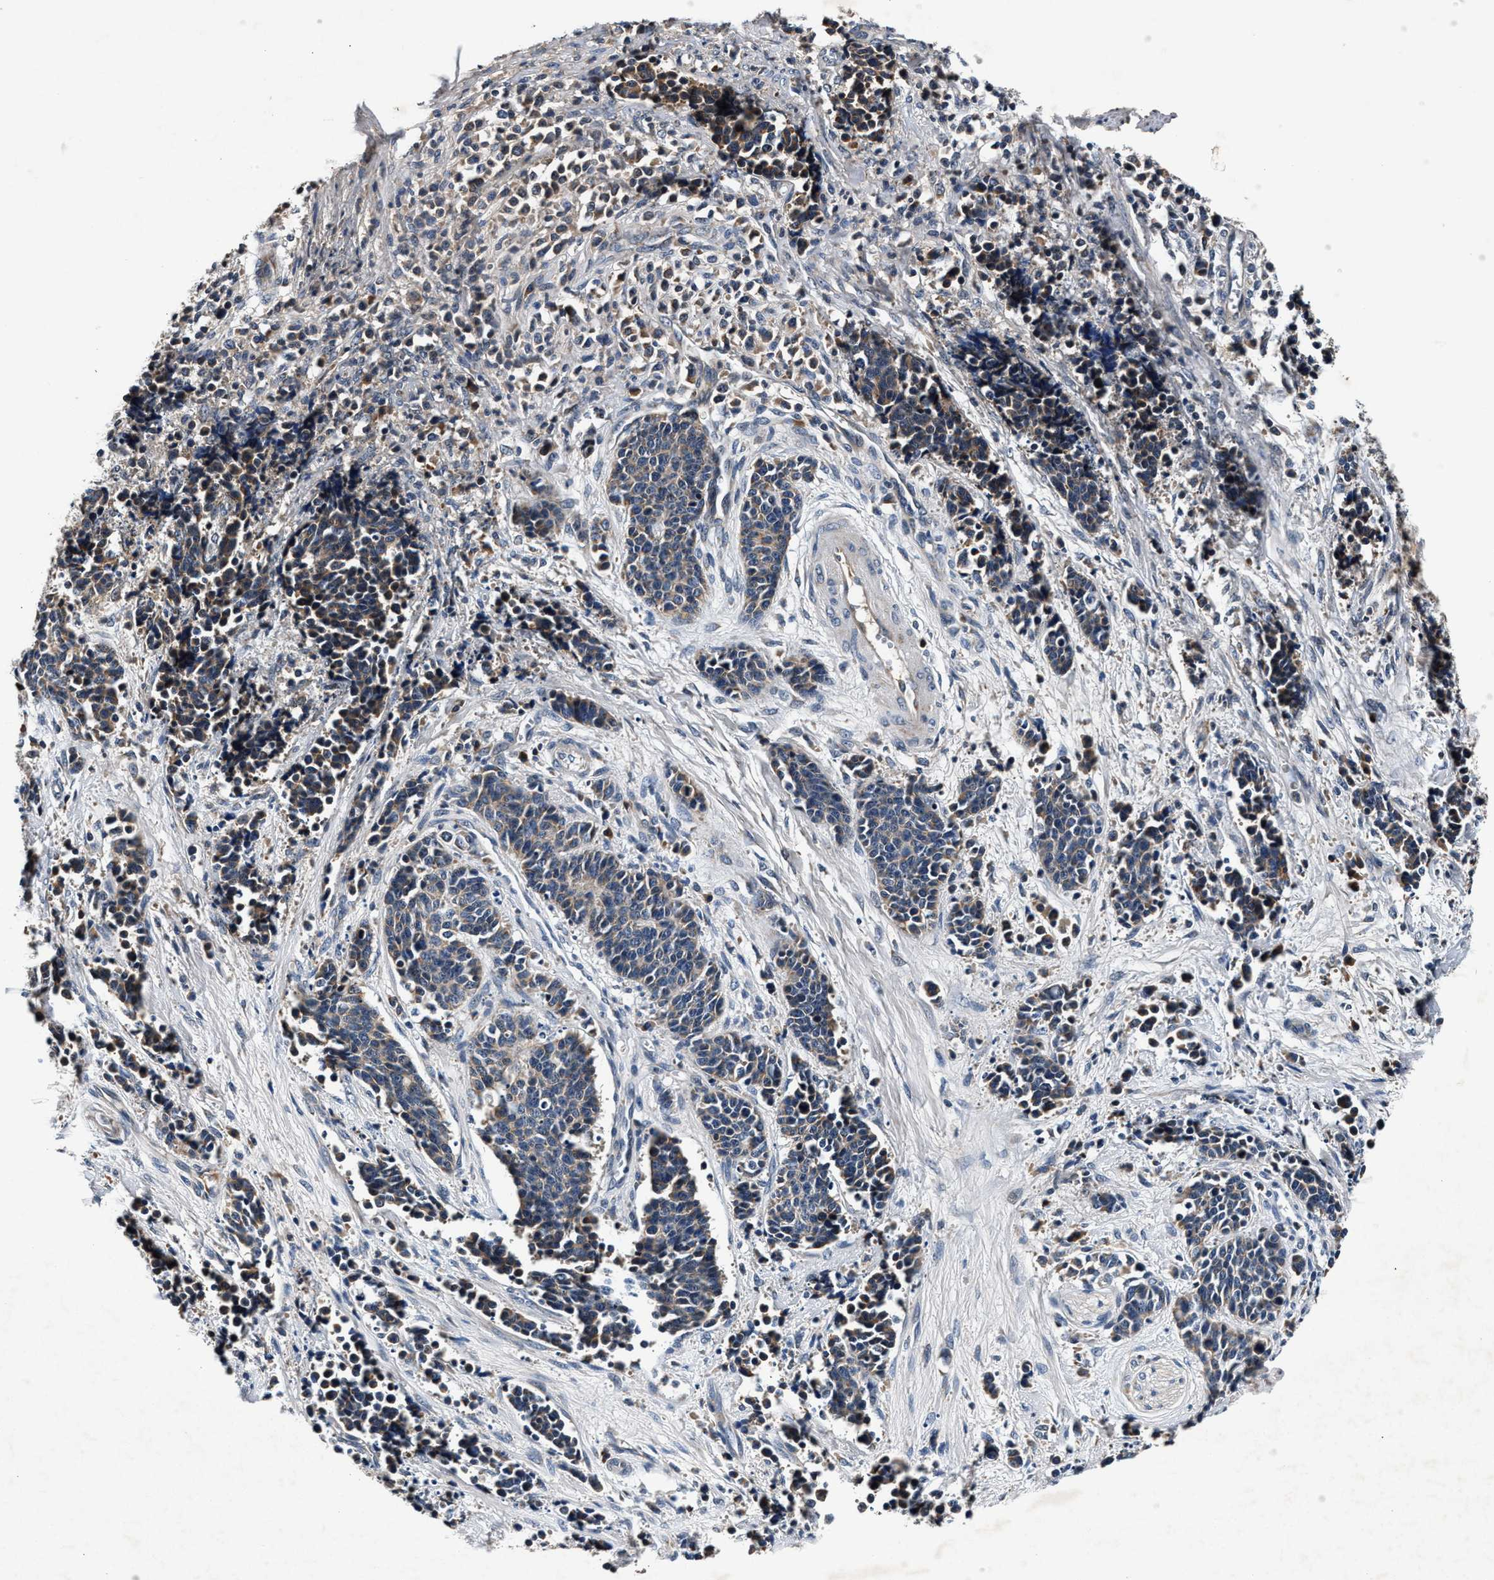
{"staining": {"intensity": "weak", "quantity": ">75%", "location": "cytoplasmic/membranous"}, "tissue": "cervical cancer", "cell_type": "Tumor cells", "image_type": "cancer", "snomed": [{"axis": "morphology", "description": "Squamous cell carcinoma, NOS"}, {"axis": "topography", "description": "Cervix"}], "caption": "Squamous cell carcinoma (cervical) stained with IHC reveals weak cytoplasmic/membranous positivity in approximately >75% of tumor cells. Immunohistochemistry (ihc) stains the protein of interest in brown and the nuclei are stained blue.", "gene": "IMMT", "patient": {"sex": "female", "age": 35}}